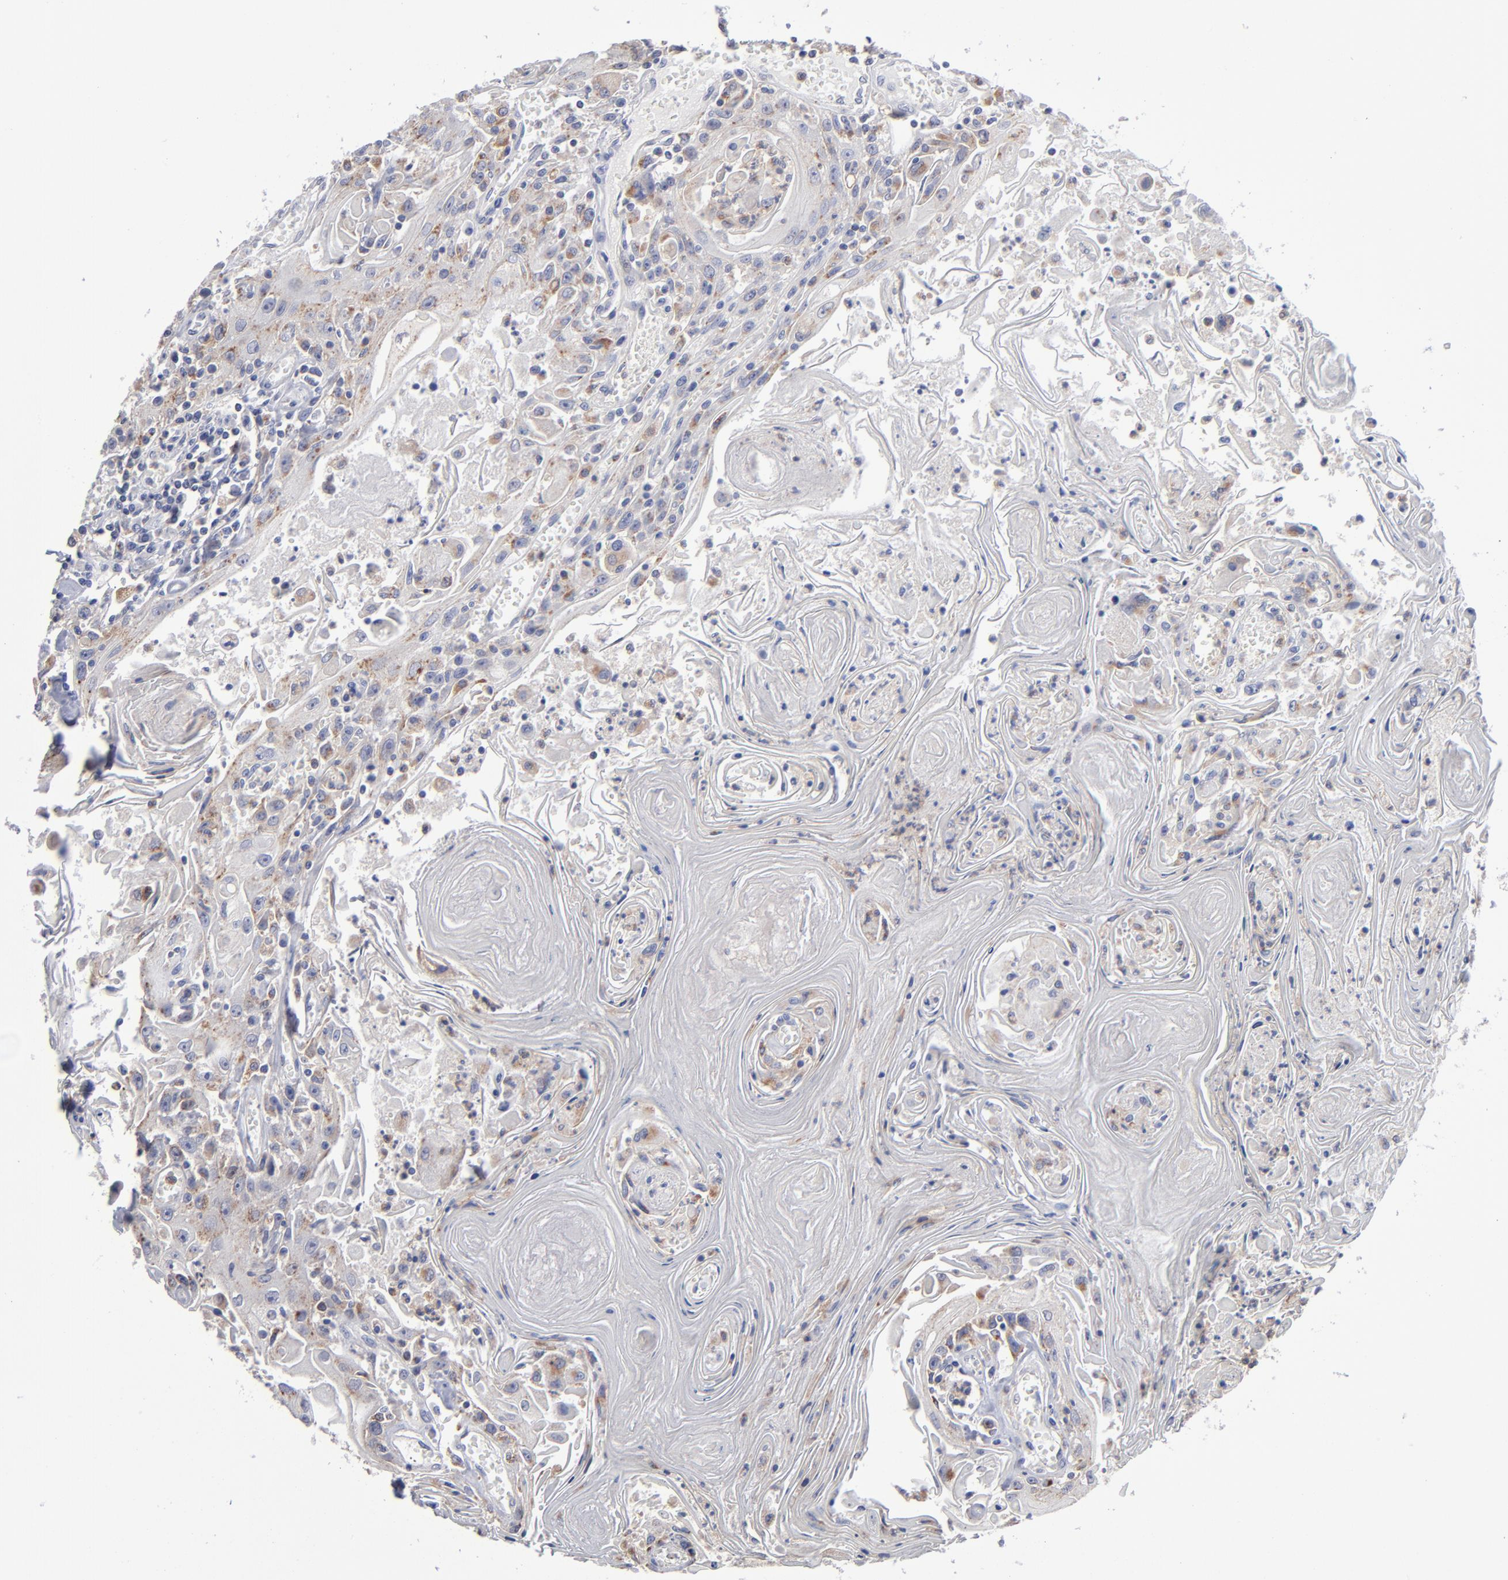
{"staining": {"intensity": "weak", "quantity": "25%-75%", "location": "cytoplasmic/membranous"}, "tissue": "head and neck cancer", "cell_type": "Tumor cells", "image_type": "cancer", "snomed": [{"axis": "morphology", "description": "Squamous cell carcinoma, NOS"}, {"axis": "topography", "description": "Oral tissue"}, {"axis": "topography", "description": "Head-Neck"}], "caption": "IHC (DAB) staining of human head and neck cancer (squamous cell carcinoma) displays weak cytoplasmic/membranous protein positivity in approximately 25%-75% of tumor cells.", "gene": "RRAGB", "patient": {"sex": "female", "age": 76}}